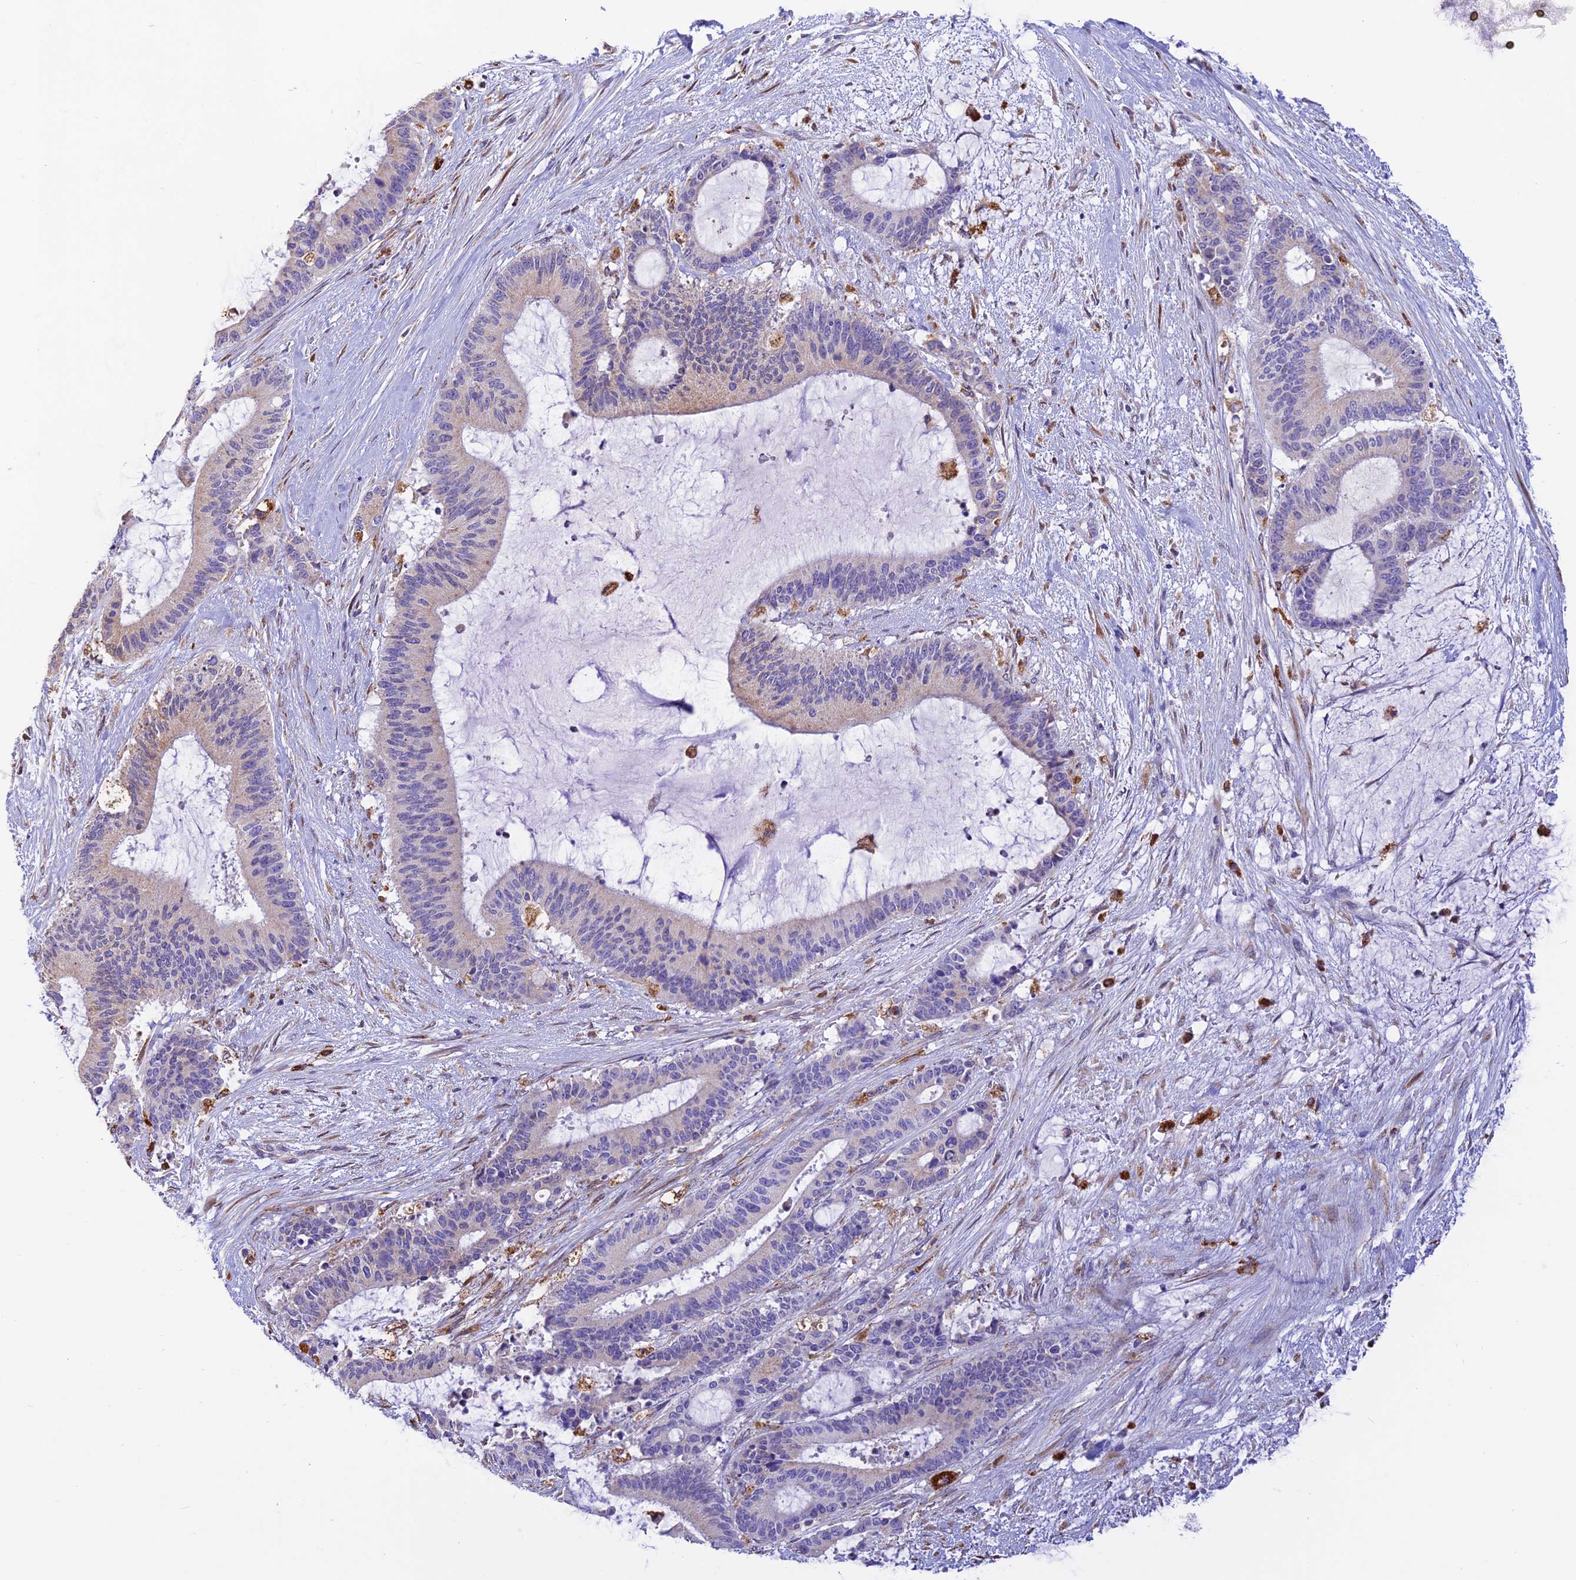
{"staining": {"intensity": "negative", "quantity": "none", "location": "none"}, "tissue": "liver cancer", "cell_type": "Tumor cells", "image_type": "cancer", "snomed": [{"axis": "morphology", "description": "Normal tissue, NOS"}, {"axis": "morphology", "description": "Cholangiocarcinoma"}, {"axis": "topography", "description": "Liver"}, {"axis": "topography", "description": "Peripheral nerve tissue"}], "caption": "IHC of liver cancer (cholangiocarcinoma) shows no staining in tumor cells. The staining is performed using DAB brown chromogen with nuclei counter-stained in using hematoxylin.", "gene": "VKORC1", "patient": {"sex": "female", "age": 73}}